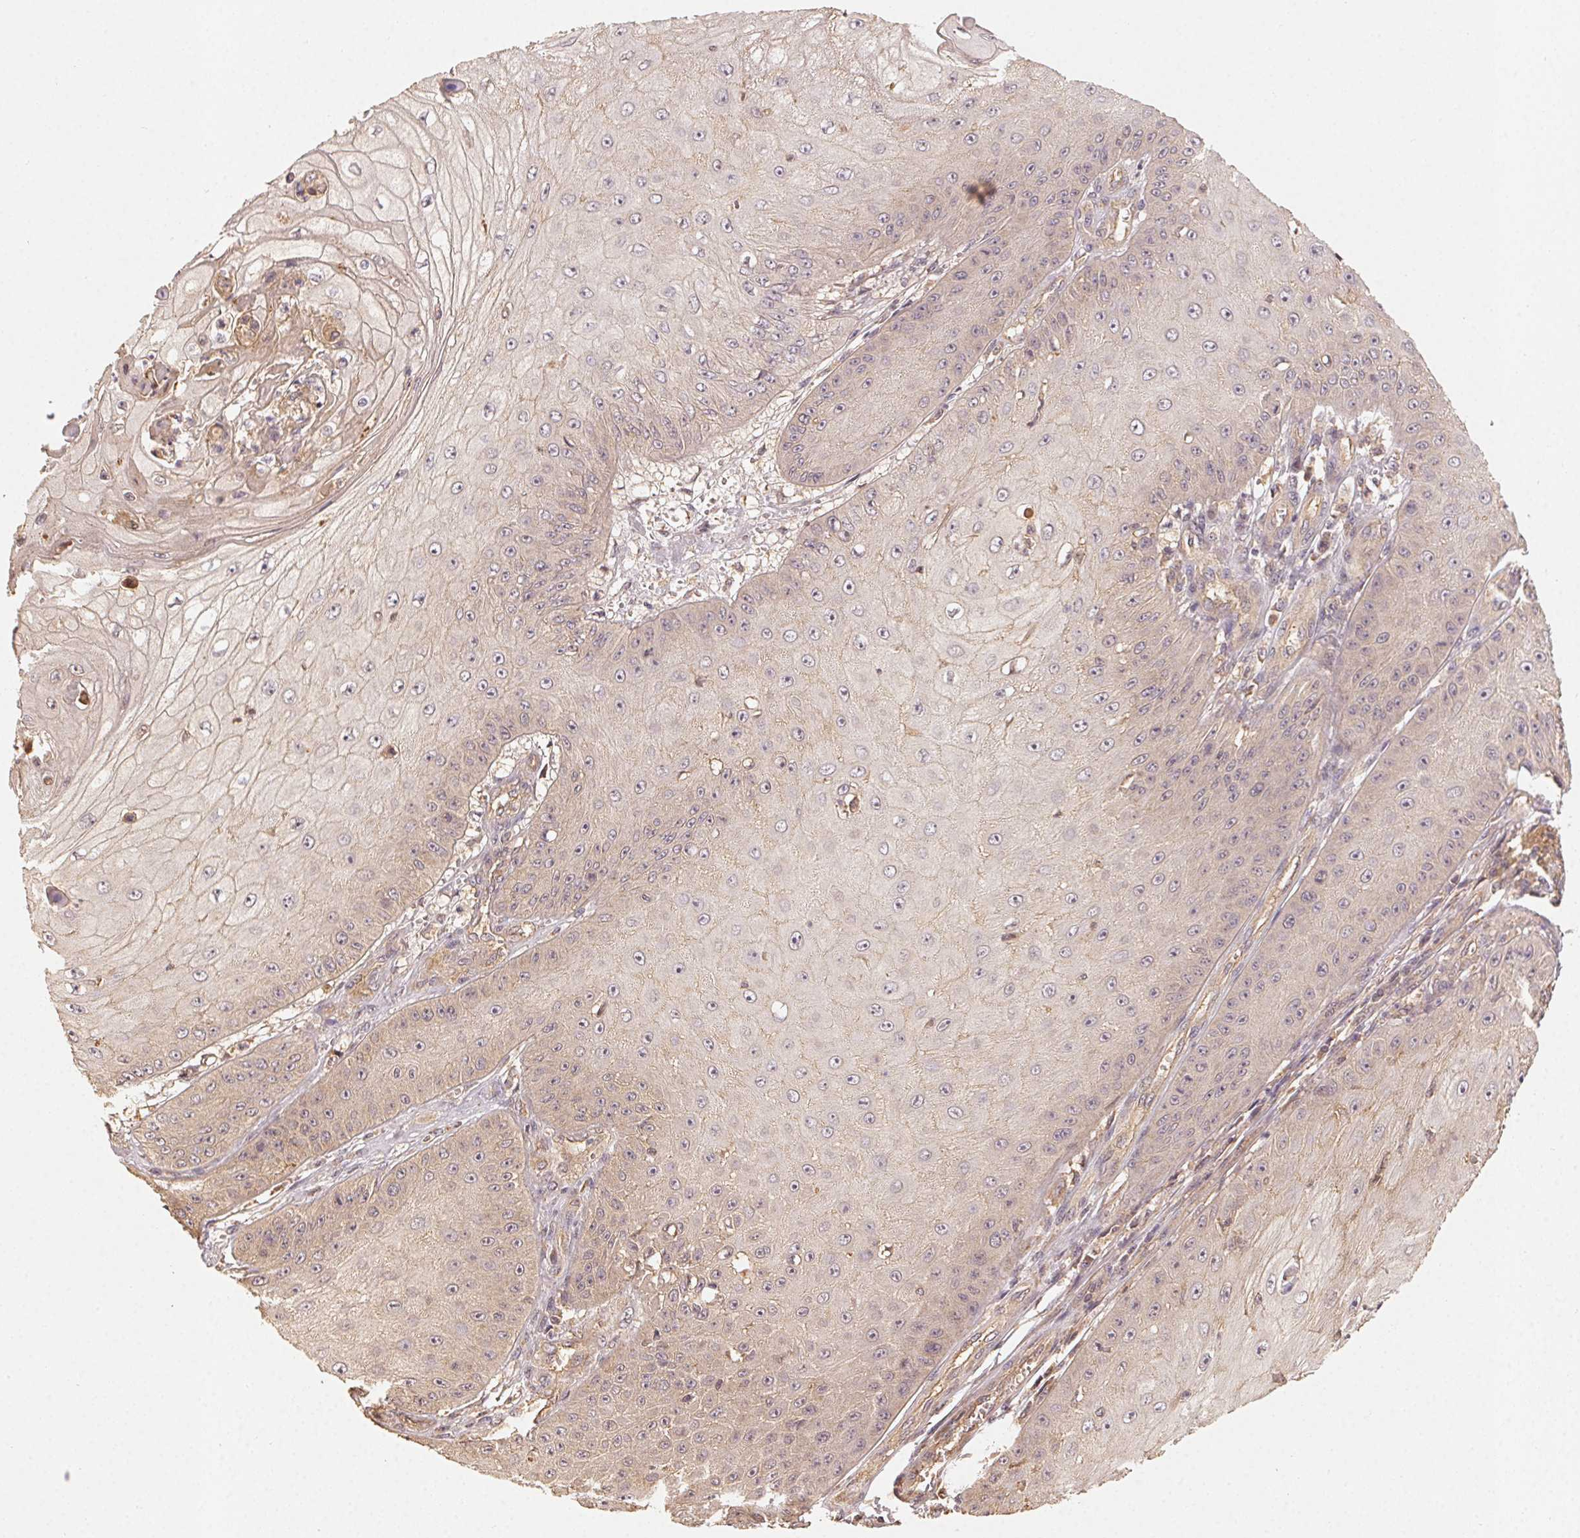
{"staining": {"intensity": "weak", "quantity": "25%-75%", "location": "cytoplasmic/membranous"}, "tissue": "skin cancer", "cell_type": "Tumor cells", "image_type": "cancer", "snomed": [{"axis": "morphology", "description": "Squamous cell carcinoma, NOS"}, {"axis": "topography", "description": "Skin"}], "caption": "IHC staining of skin cancer, which demonstrates low levels of weak cytoplasmic/membranous staining in about 25%-75% of tumor cells indicating weak cytoplasmic/membranous protein positivity. The staining was performed using DAB (brown) for protein detection and nuclei were counterstained in hematoxylin (blue).", "gene": "RALA", "patient": {"sex": "male", "age": 70}}